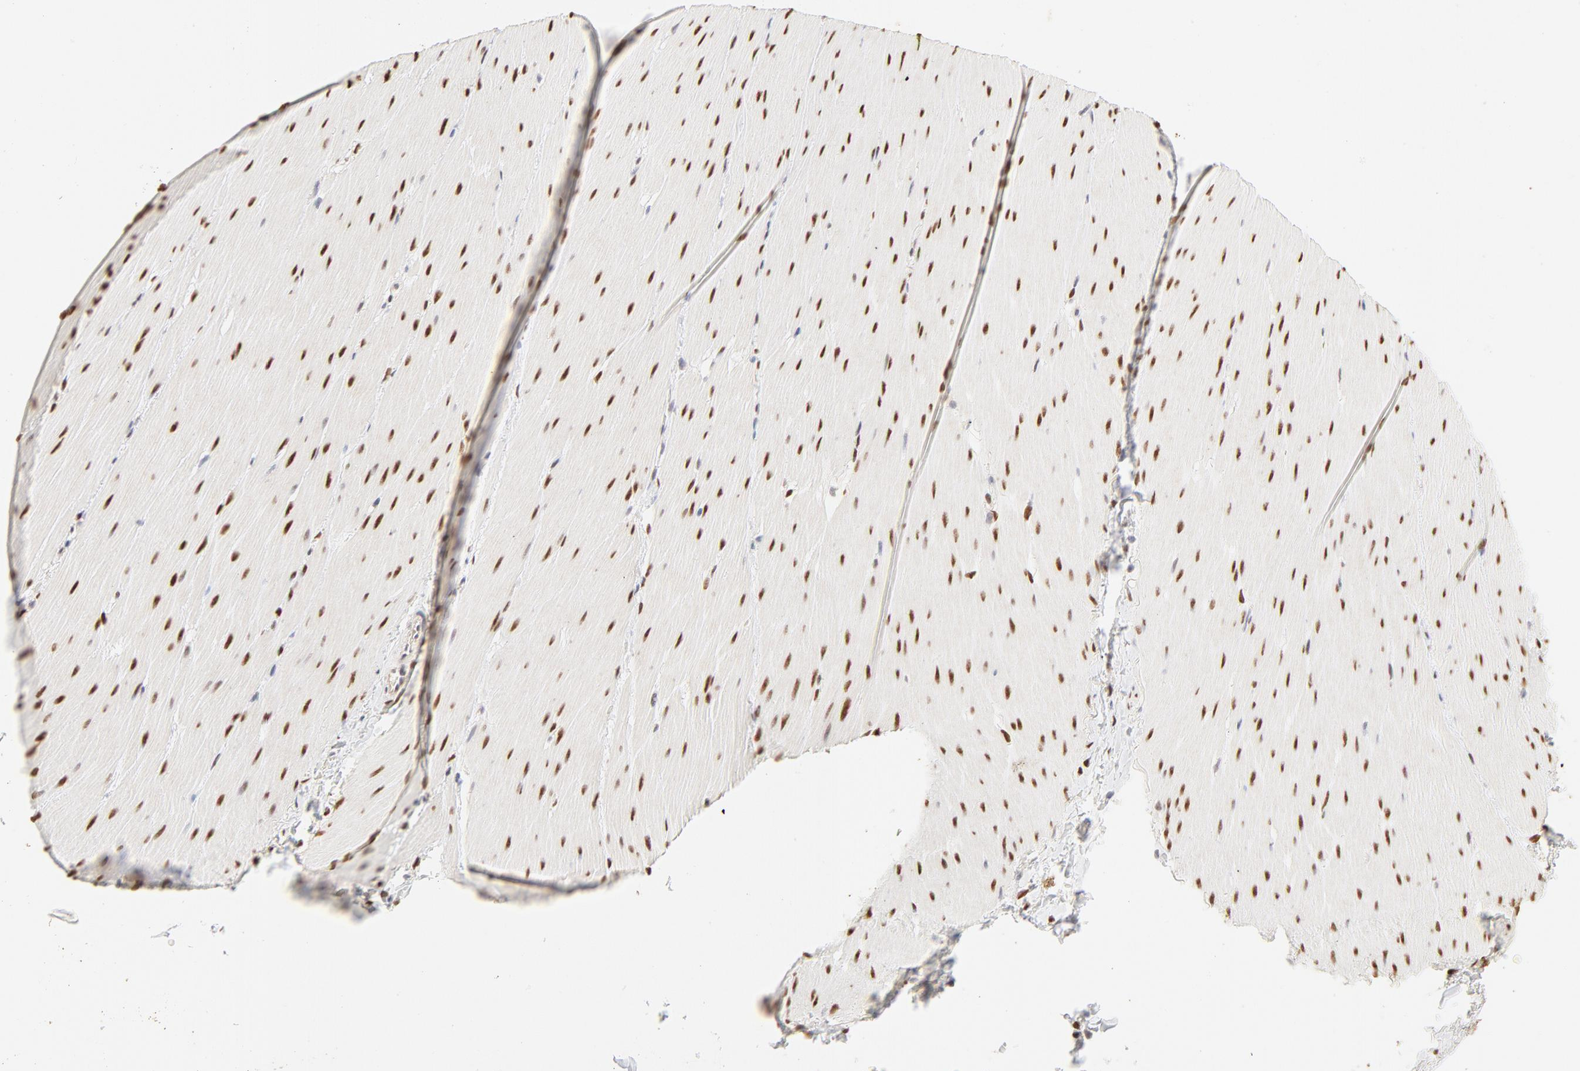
{"staining": {"intensity": "moderate", "quantity": ">75%", "location": "nuclear"}, "tissue": "smooth muscle", "cell_type": "Smooth muscle cells", "image_type": "normal", "snomed": [{"axis": "morphology", "description": "Normal tissue, NOS"}, {"axis": "topography", "description": "Smooth muscle"}, {"axis": "topography", "description": "Colon"}], "caption": "High-power microscopy captured an IHC histopathology image of unremarkable smooth muscle, revealing moderate nuclear staining in about >75% of smooth muscle cells. (DAB (3,3'-diaminobenzidine) IHC, brown staining for protein, blue staining for nuclei).", "gene": "PBX1", "patient": {"sex": "male", "age": 67}}